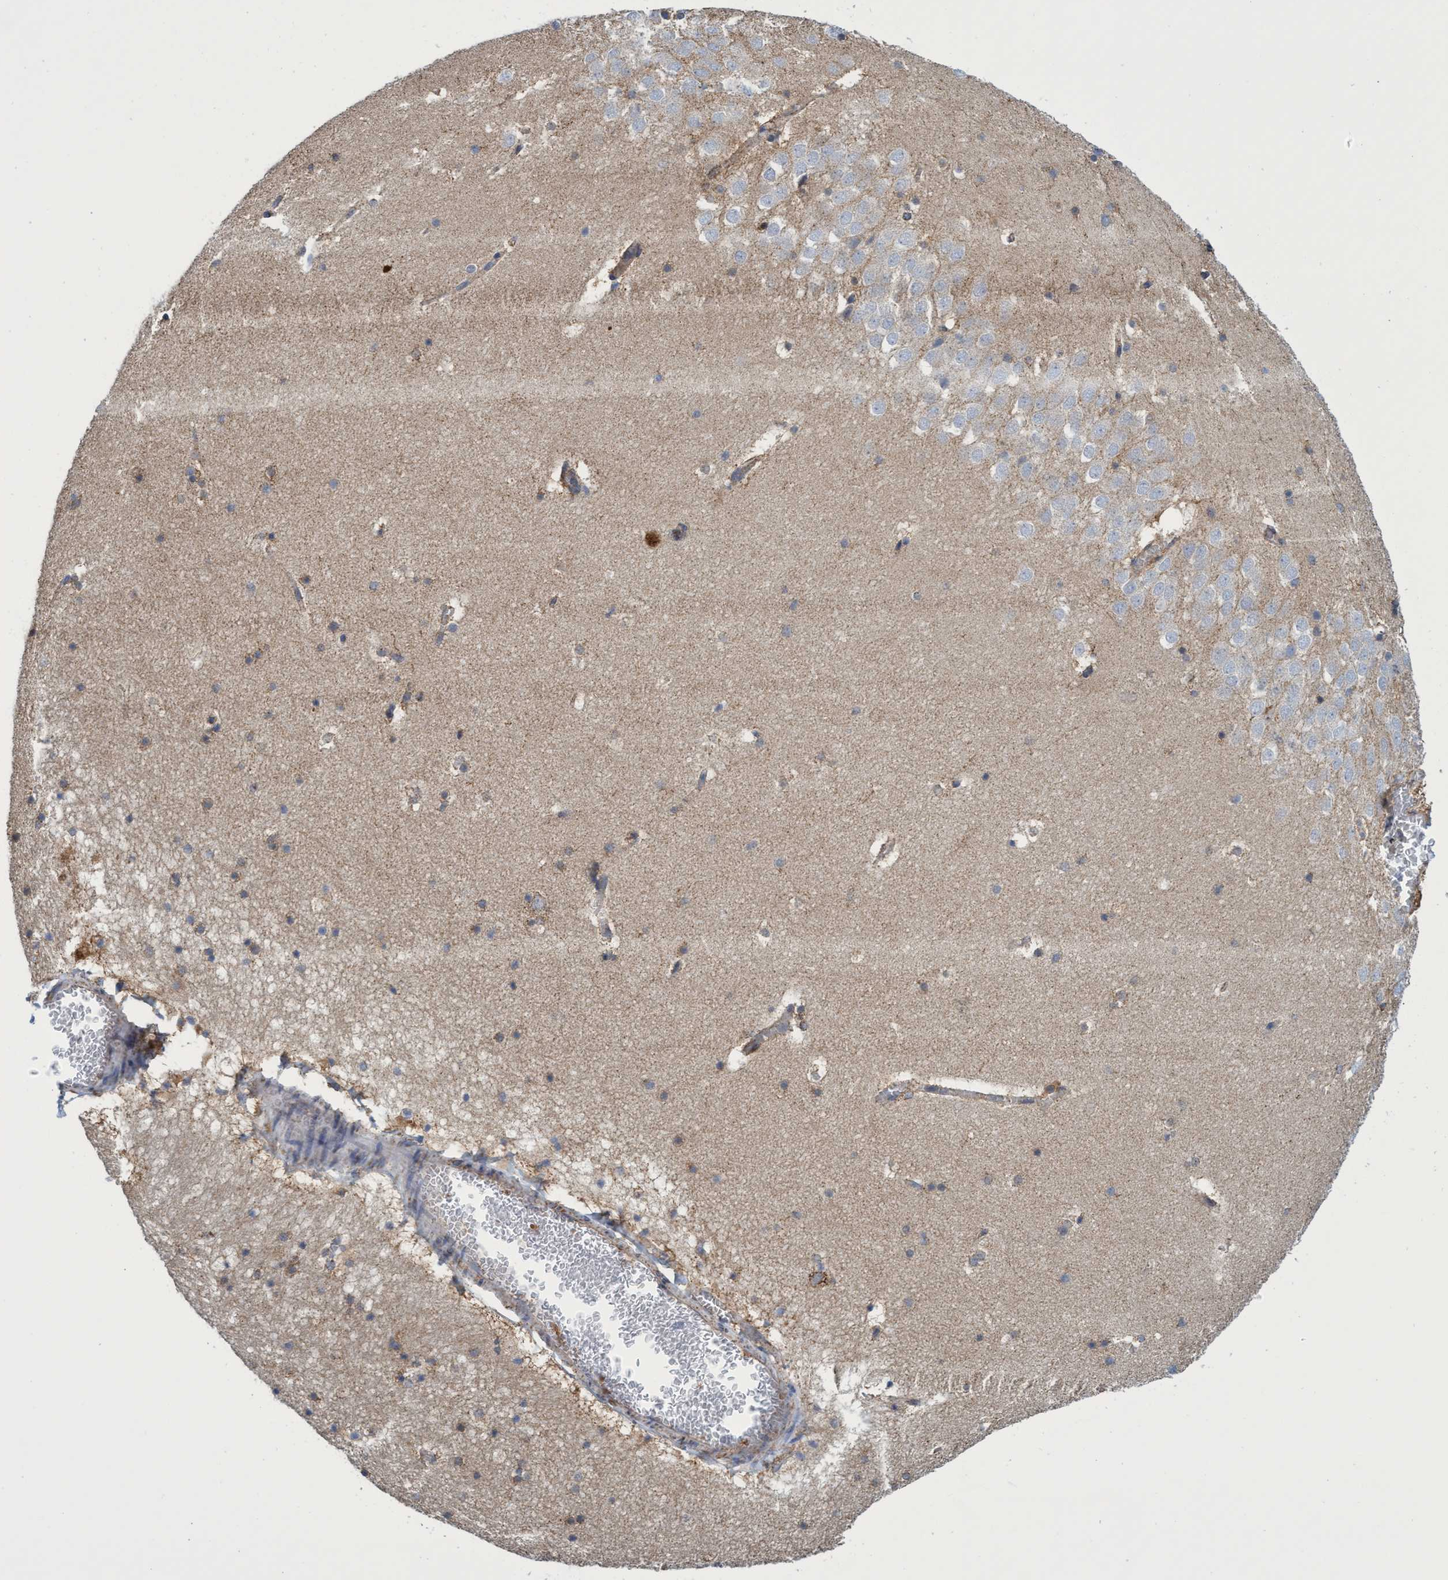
{"staining": {"intensity": "moderate", "quantity": "<25%", "location": "cytoplasmic/membranous"}, "tissue": "hippocampus", "cell_type": "Glial cells", "image_type": "normal", "snomed": [{"axis": "morphology", "description": "Normal tissue, NOS"}, {"axis": "topography", "description": "Hippocampus"}], "caption": "DAB immunohistochemical staining of unremarkable human hippocampus shows moderate cytoplasmic/membranous protein staining in approximately <25% of glial cells.", "gene": "CRYZ", "patient": {"sex": "male", "age": 45}}